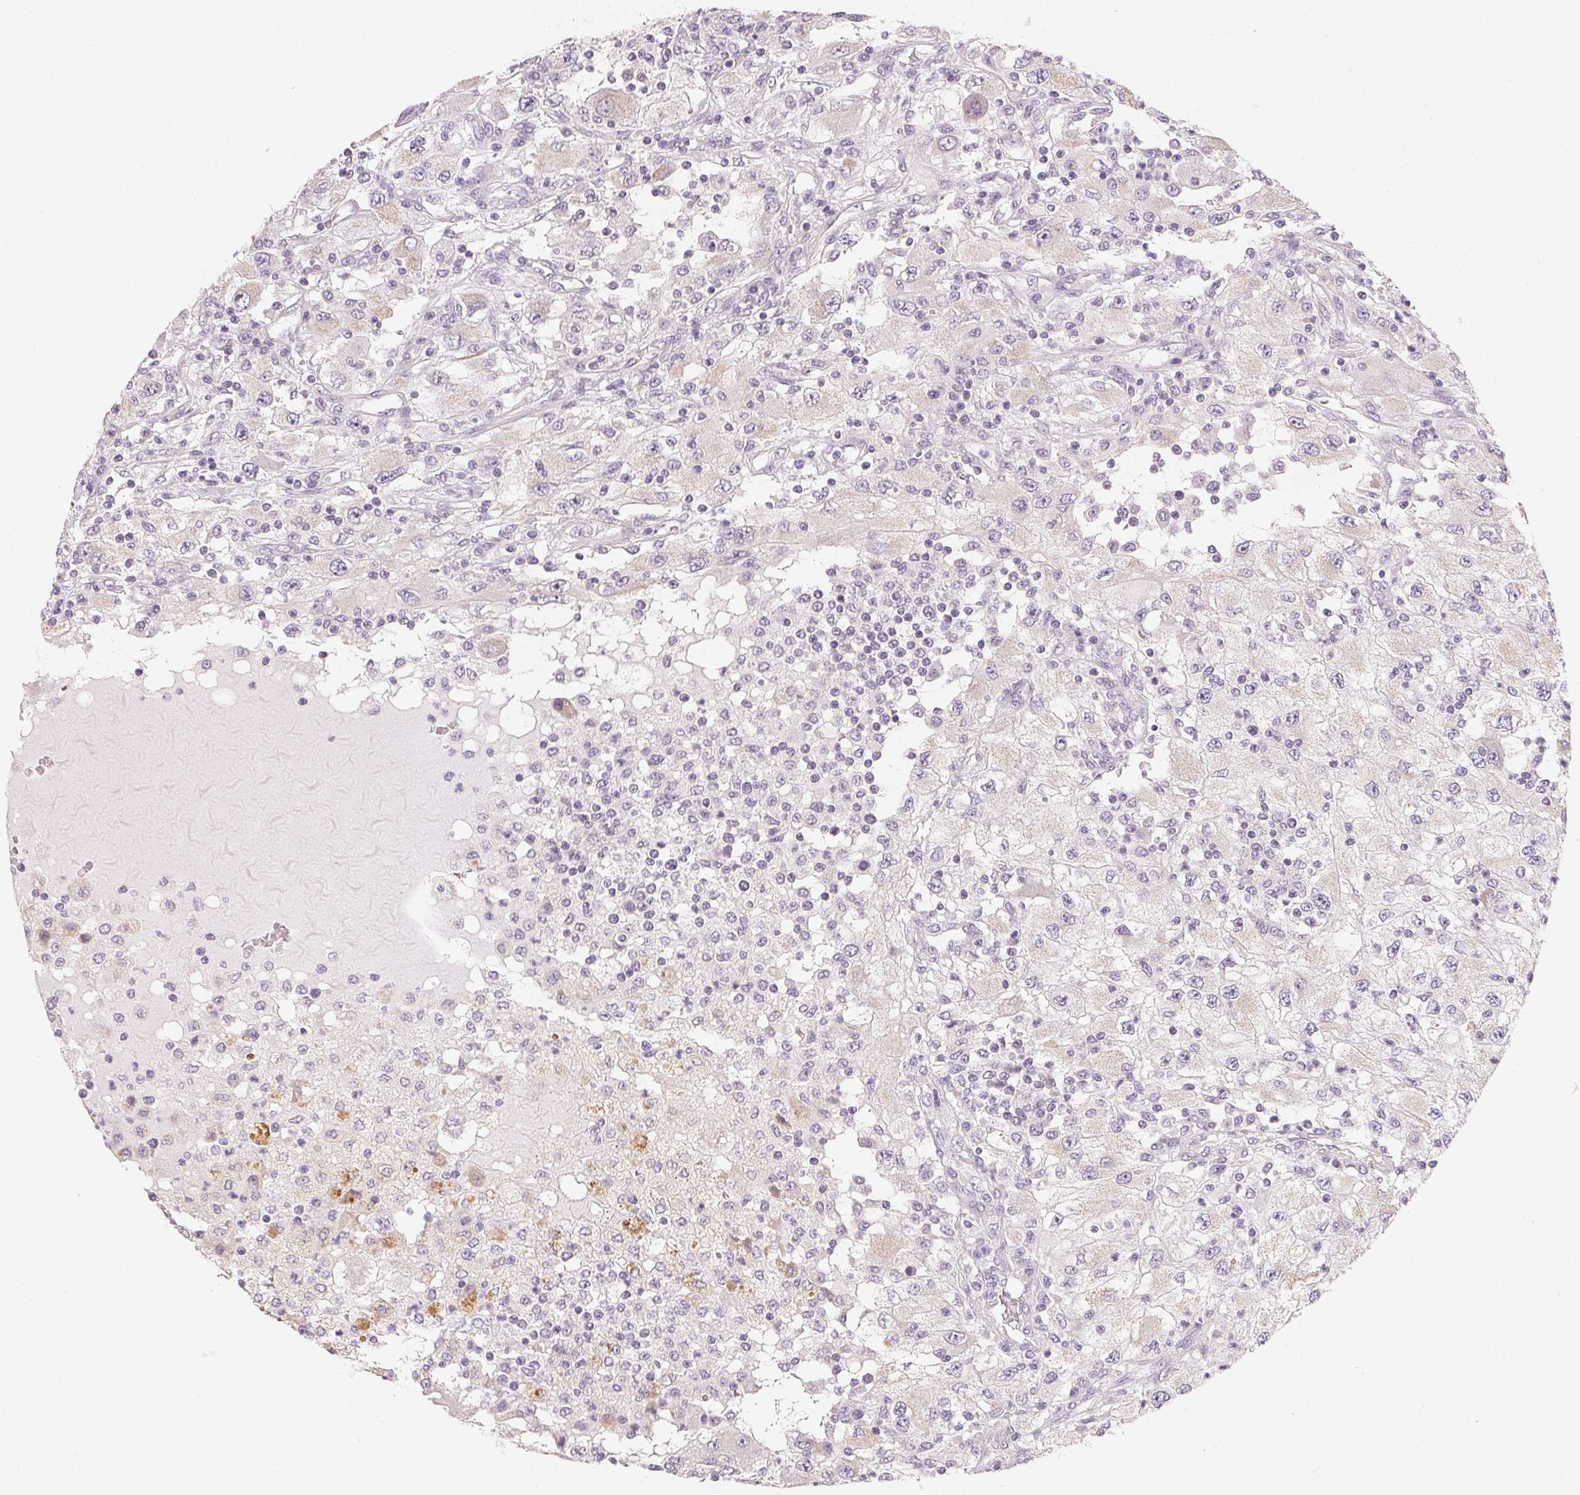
{"staining": {"intensity": "negative", "quantity": "none", "location": "none"}, "tissue": "renal cancer", "cell_type": "Tumor cells", "image_type": "cancer", "snomed": [{"axis": "morphology", "description": "Adenocarcinoma, NOS"}, {"axis": "topography", "description": "Kidney"}], "caption": "Immunohistochemistry (IHC) image of human renal cancer (adenocarcinoma) stained for a protein (brown), which demonstrates no expression in tumor cells.", "gene": "MYBL1", "patient": {"sex": "female", "age": 67}}